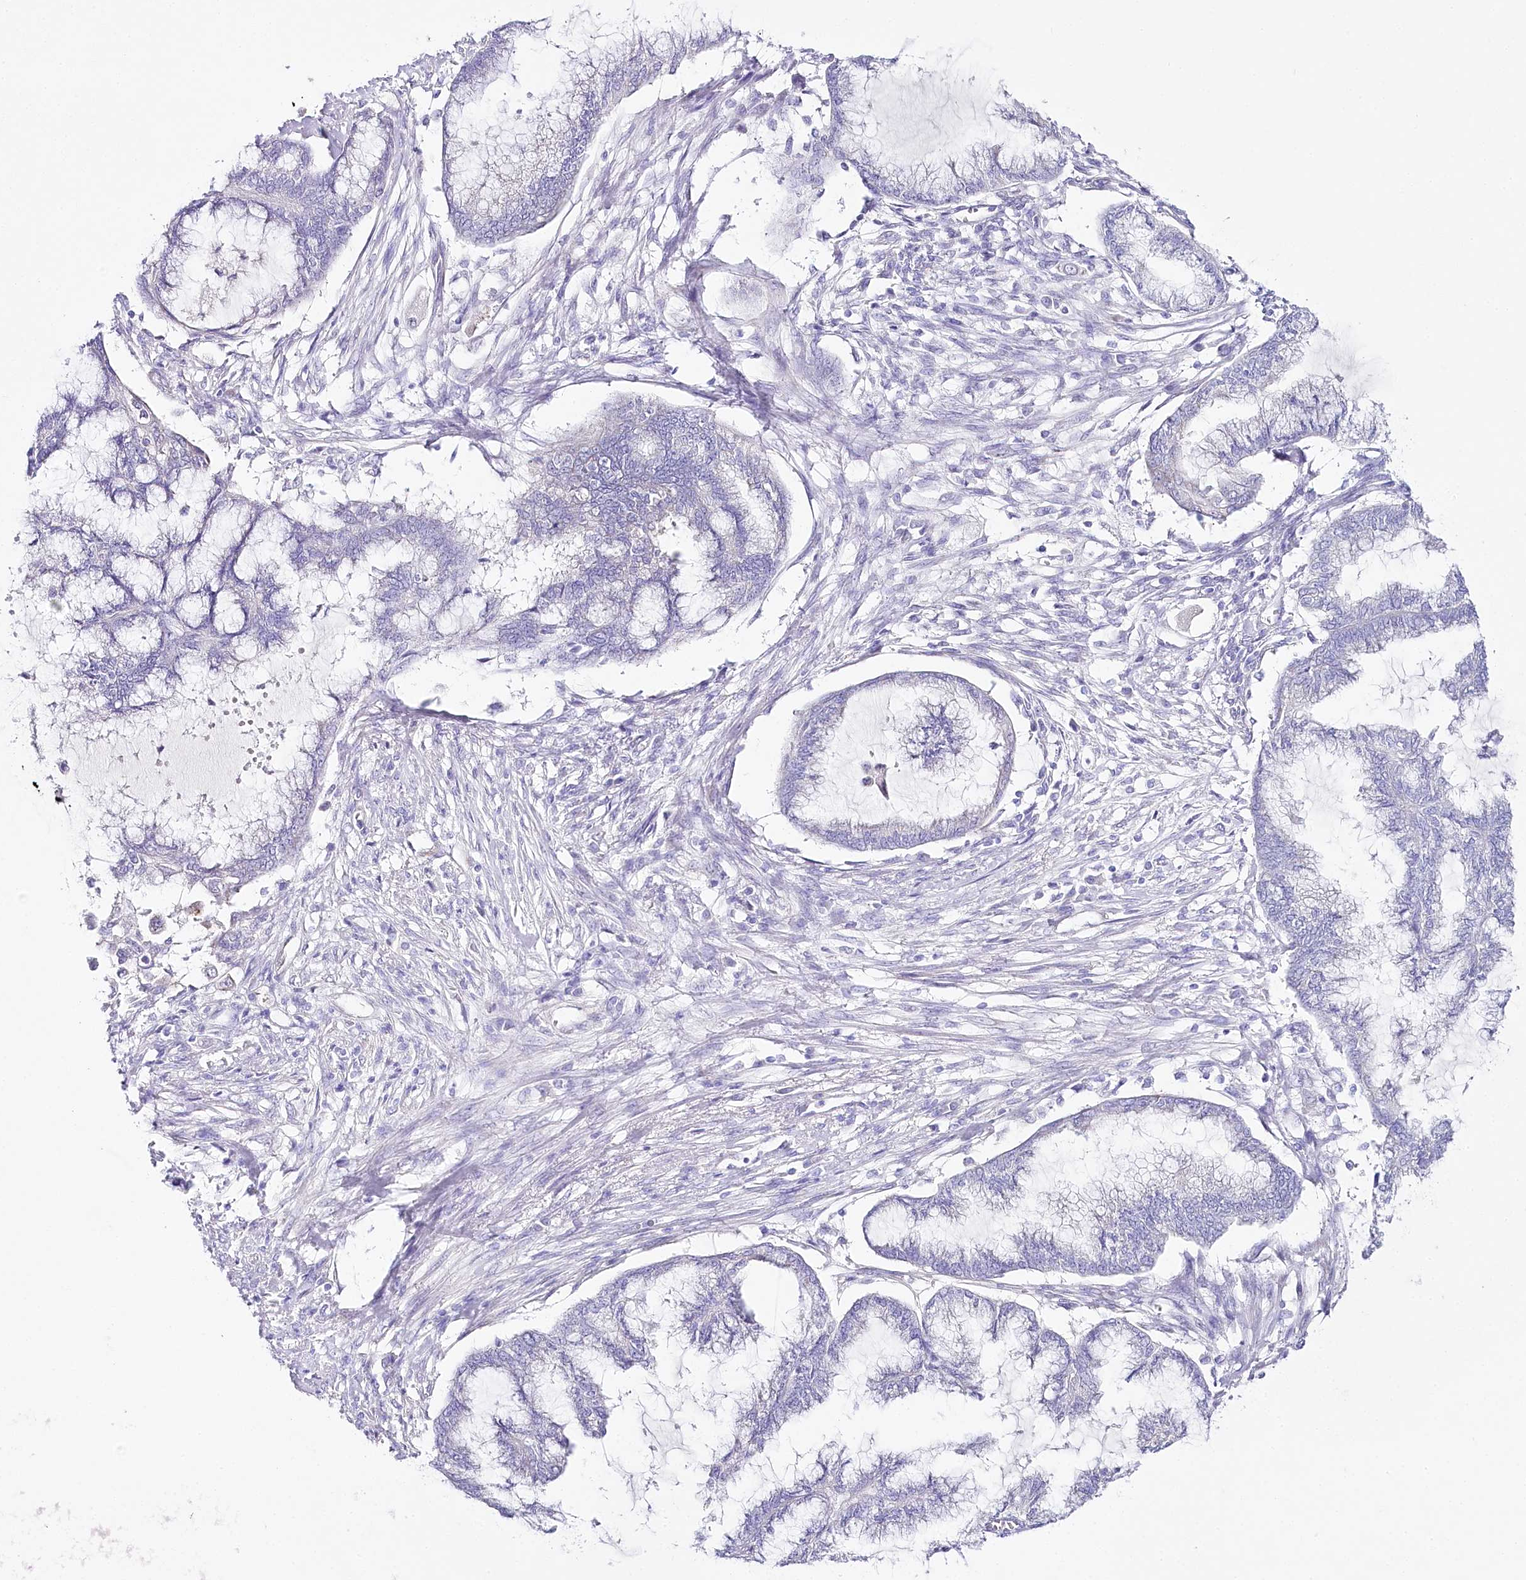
{"staining": {"intensity": "negative", "quantity": "none", "location": "none"}, "tissue": "endometrial cancer", "cell_type": "Tumor cells", "image_type": "cancer", "snomed": [{"axis": "morphology", "description": "Adenocarcinoma, NOS"}, {"axis": "topography", "description": "Endometrium"}], "caption": "The image shows no significant positivity in tumor cells of endometrial cancer.", "gene": "CSN3", "patient": {"sex": "female", "age": 86}}